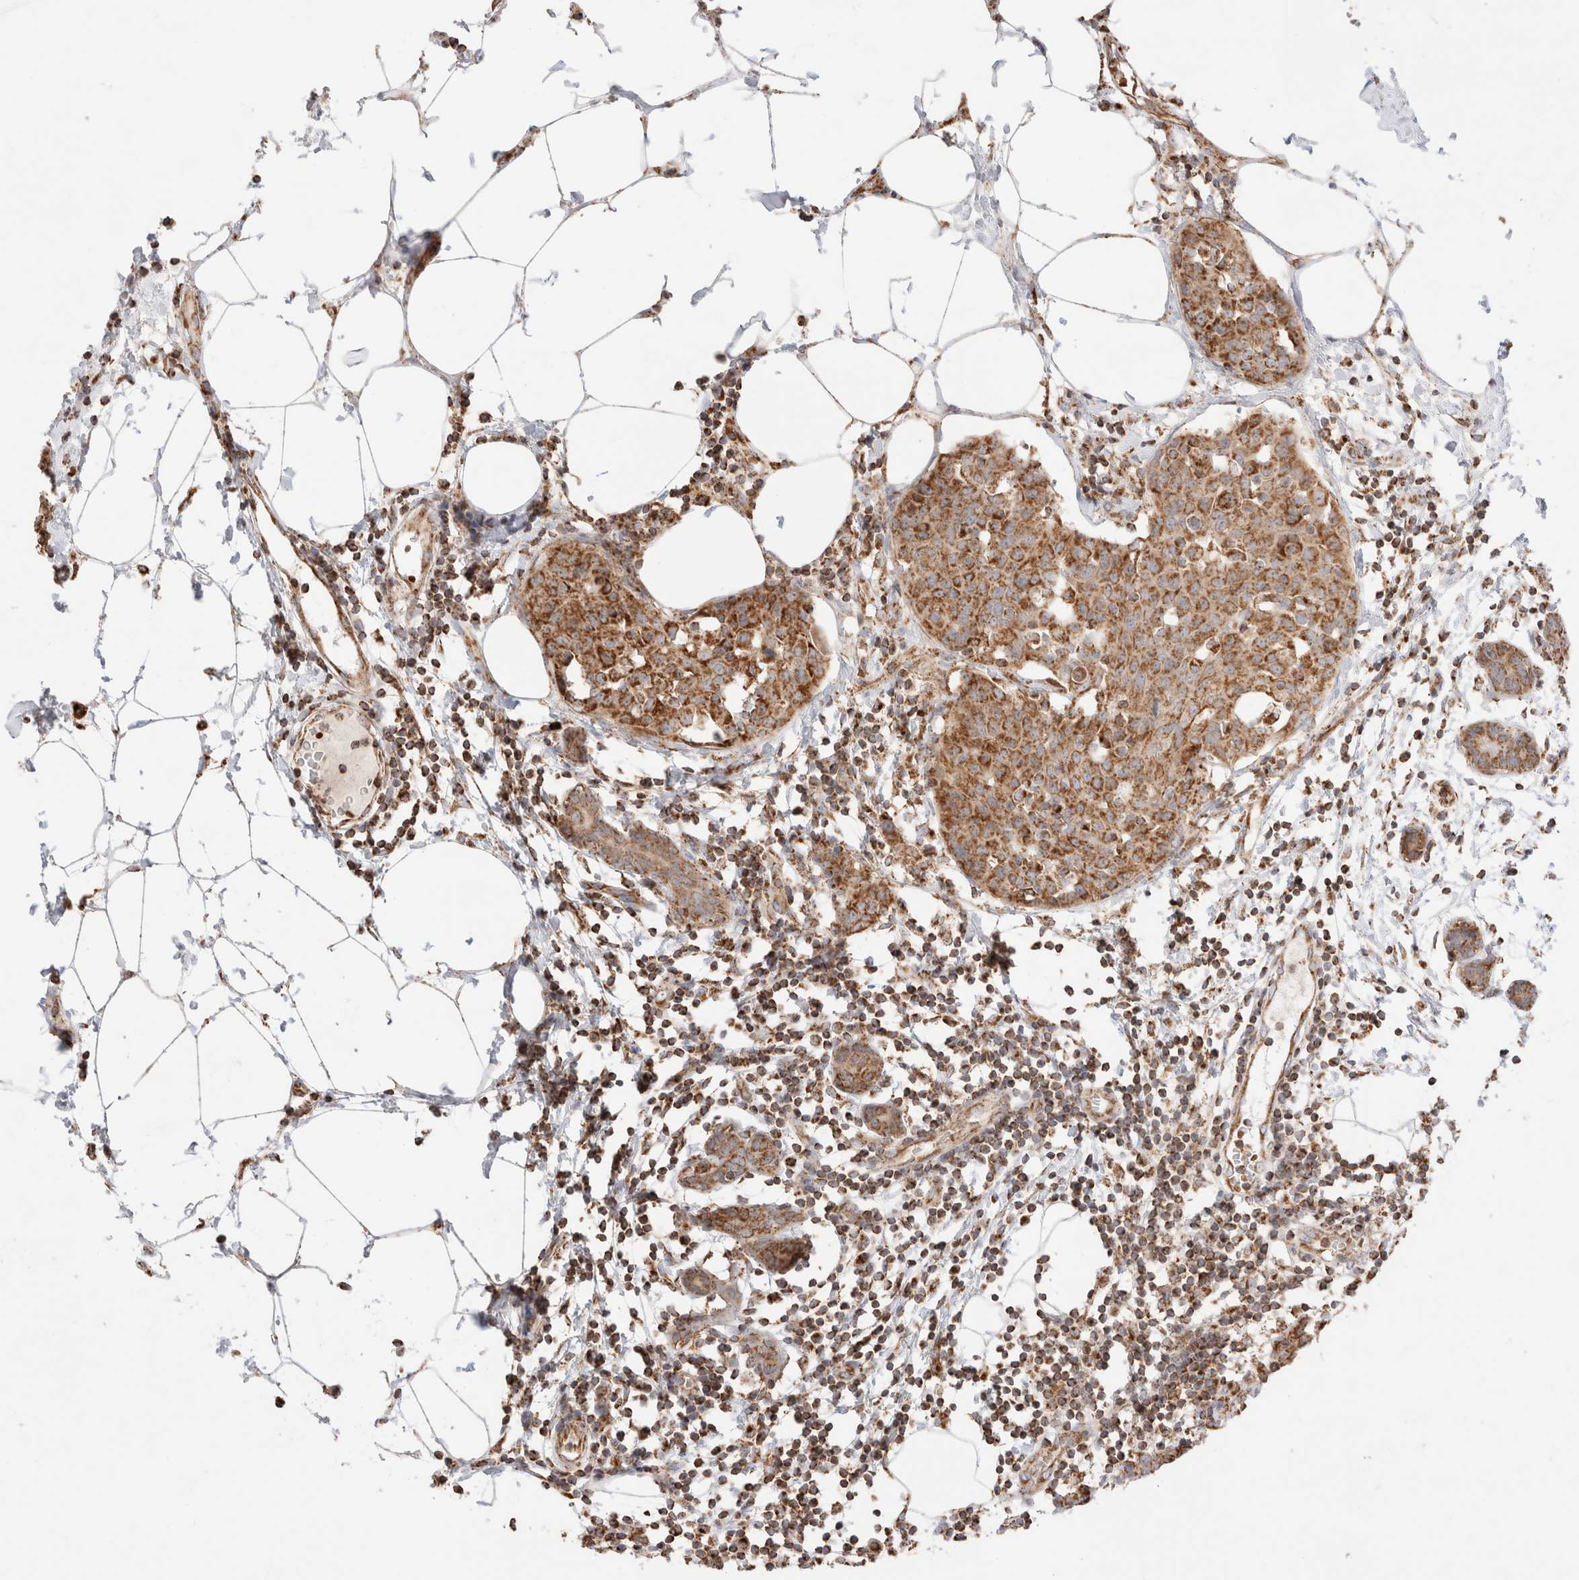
{"staining": {"intensity": "moderate", "quantity": ">75%", "location": "cytoplasmic/membranous"}, "tissue": "breast cancer", "cell_type": "Tumor cells", "image_type": "cancer", "snomed": [{"axis": "morphology", "description": "Normal tissue, NOS"}, {"axis": "morphology", "description": "Duct carcinoma"}, {"axis": "topography", "description": "Breast"}], "caption": "Breast cancer stained with a brown dye reveals moderate cytoplasmic/membranous positive positivity in about >75% of tumor cells.", "gene": "TMPPE", "patient": {"sex": "female", "age": 37}}